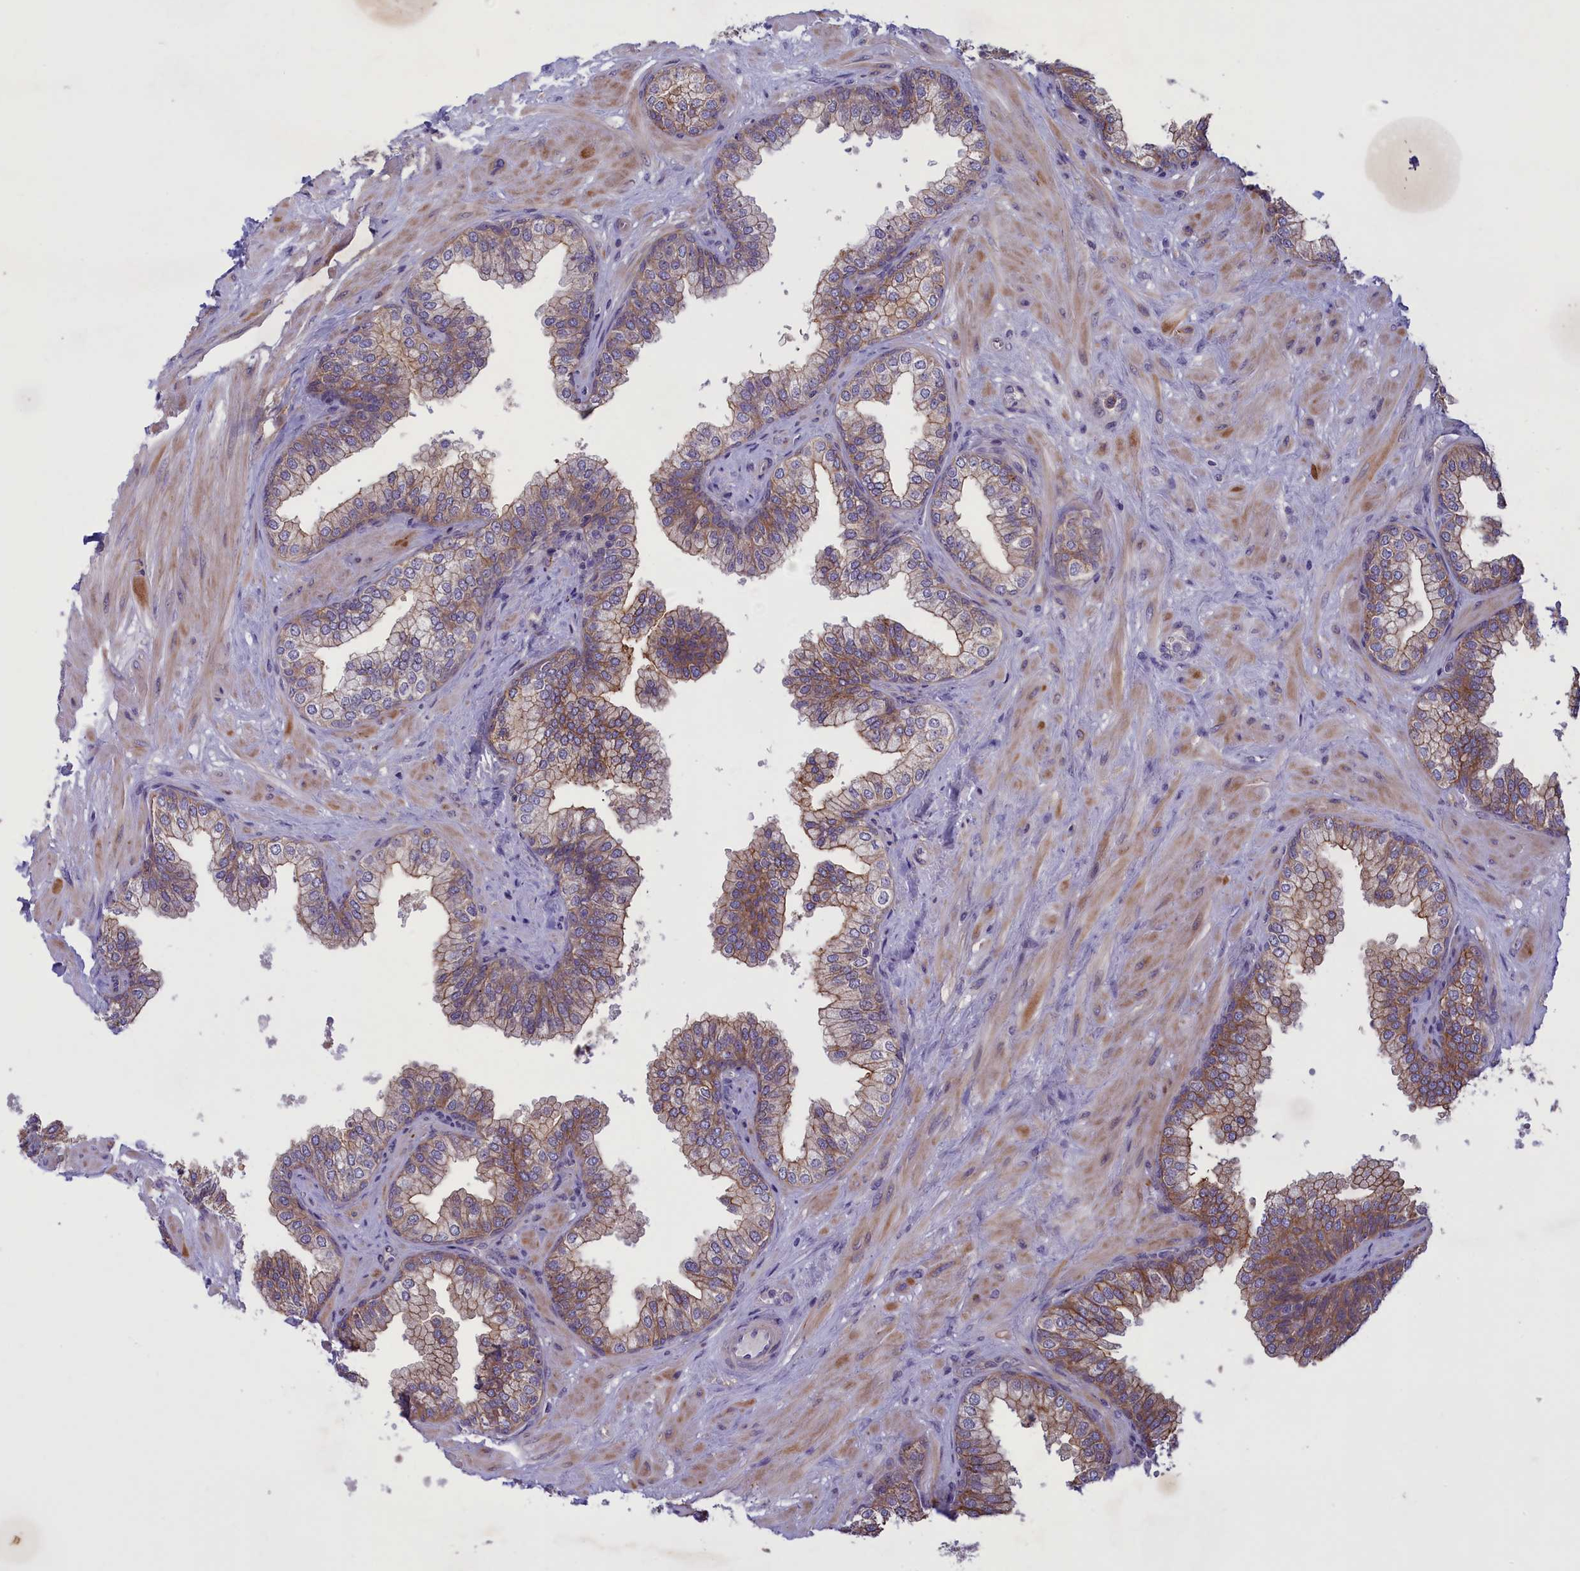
{"staining": {"intensity": "moderate", "quantity": "25%-75%", "location": "cytoplasmic/membranous"}, "tissue": "prostate", "cell_type": "Glandular cells", "image_type": "normal", "snomed": [{"axis": "morphology", "description": "Normal tissue, NOS"}, {"axis": "topography", "description": "Prostate"}], "caption": "High-power microscopy captured an immunohistochemistry histopathology image of unremarkable prostate, revealing moderate cytoplasmic/membranous positivity in about 25%-75% of glandular cells.", "gene": "CORO2A", "patient": {"sex": "male", "age": 60}}